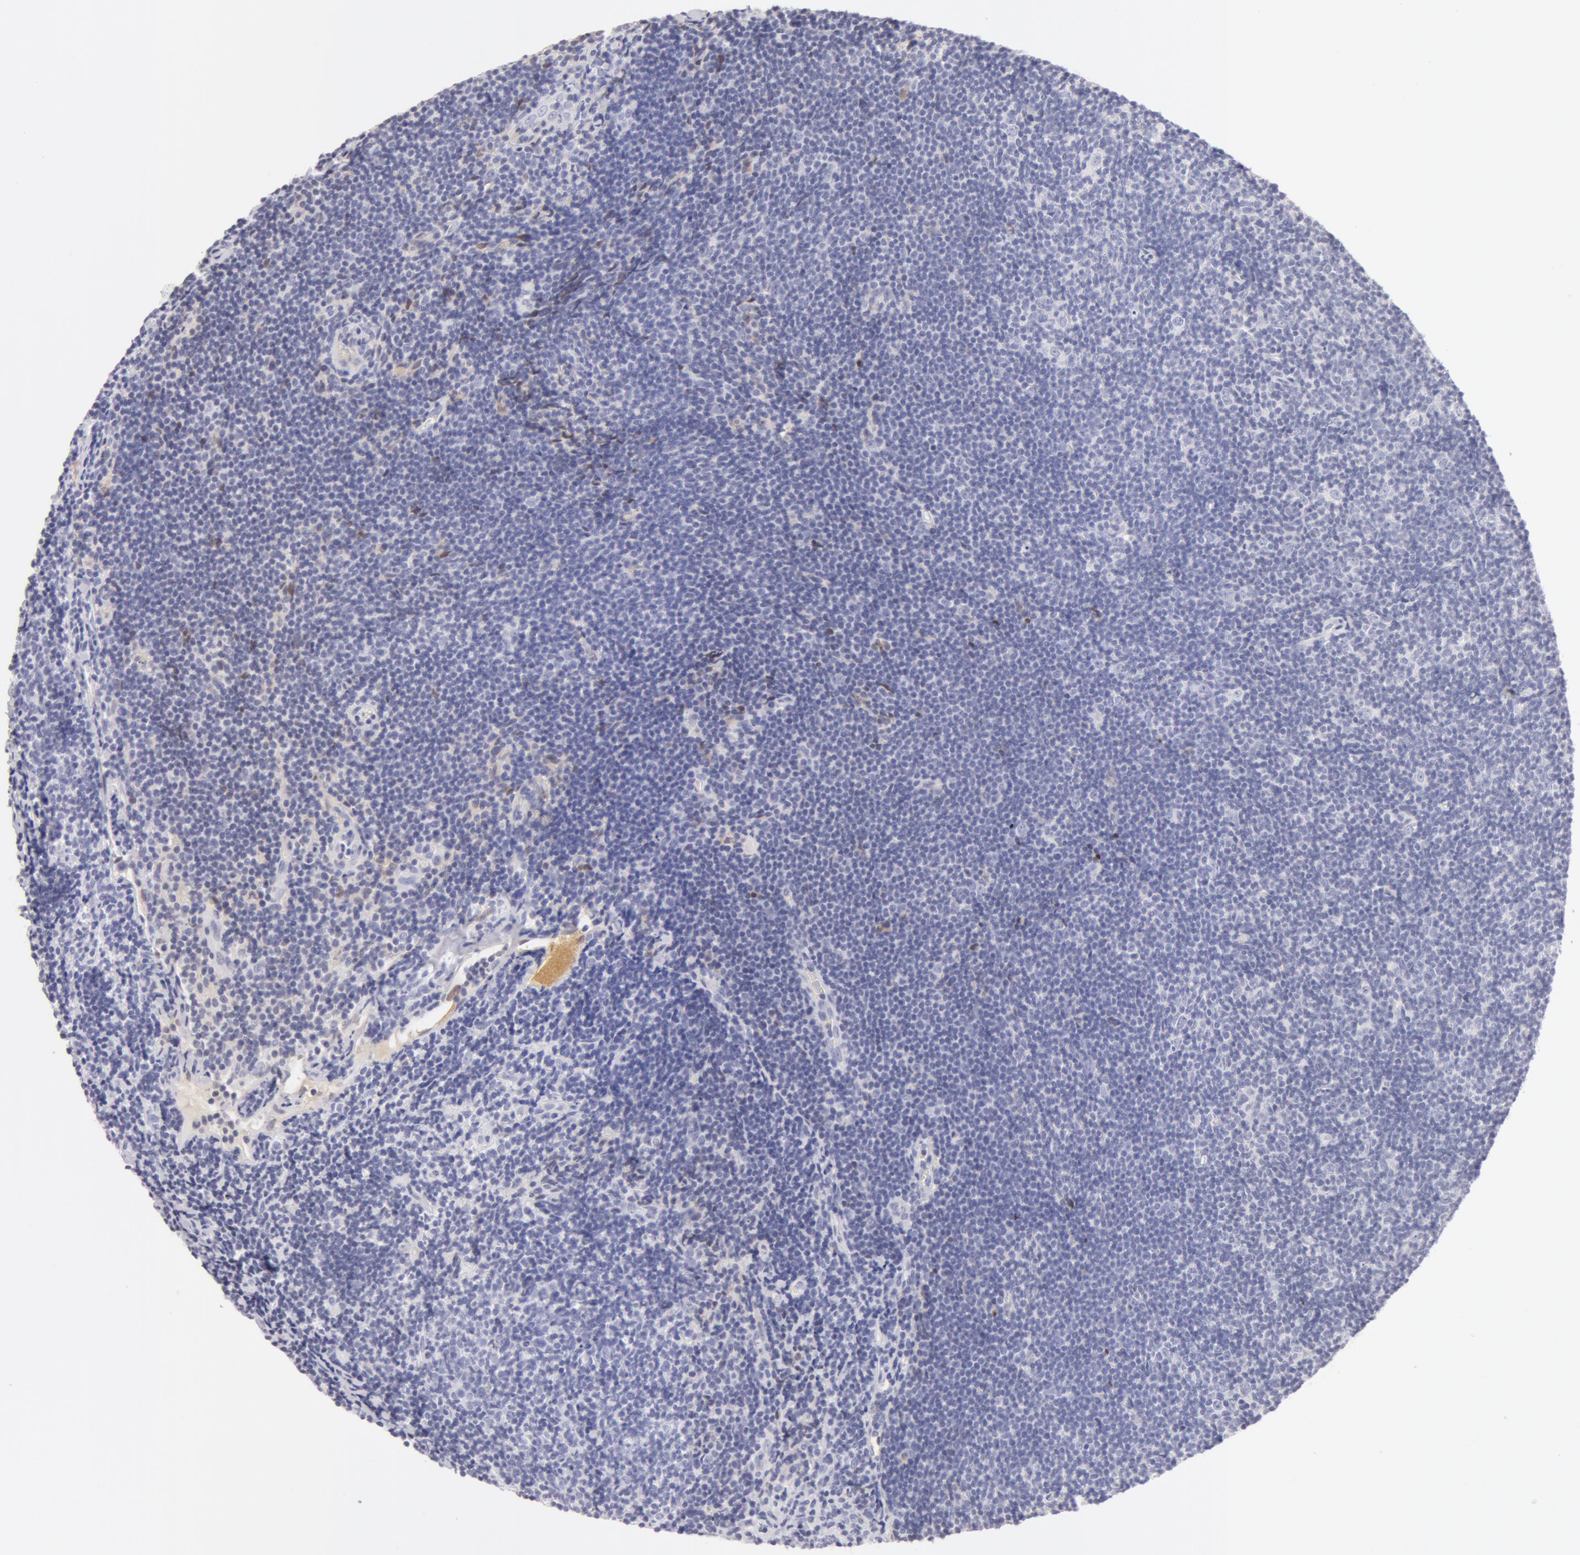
{"staining": {"intensity": "negative", "quantity": "none", "location": "none"}, "tissue": "lymphoma", "cell_type": "Tumor cells", "image_type": "cancer", "snomed": [{"axis": "morphology", "description": "Malignant lymphoma, non-Hodgkin's type, Low grade"}, {"axis": "topography", "description": "Lymph node"}], "caption": "Immunohistochemistry (IHC) image of malignant lymphoma, non-Hodgkin's type (low-grade) stained for a protein (brown), which reveals no expression in tumor cells.", "gene": "AHSG", "patient": {"sex": "male", "age": 49}}